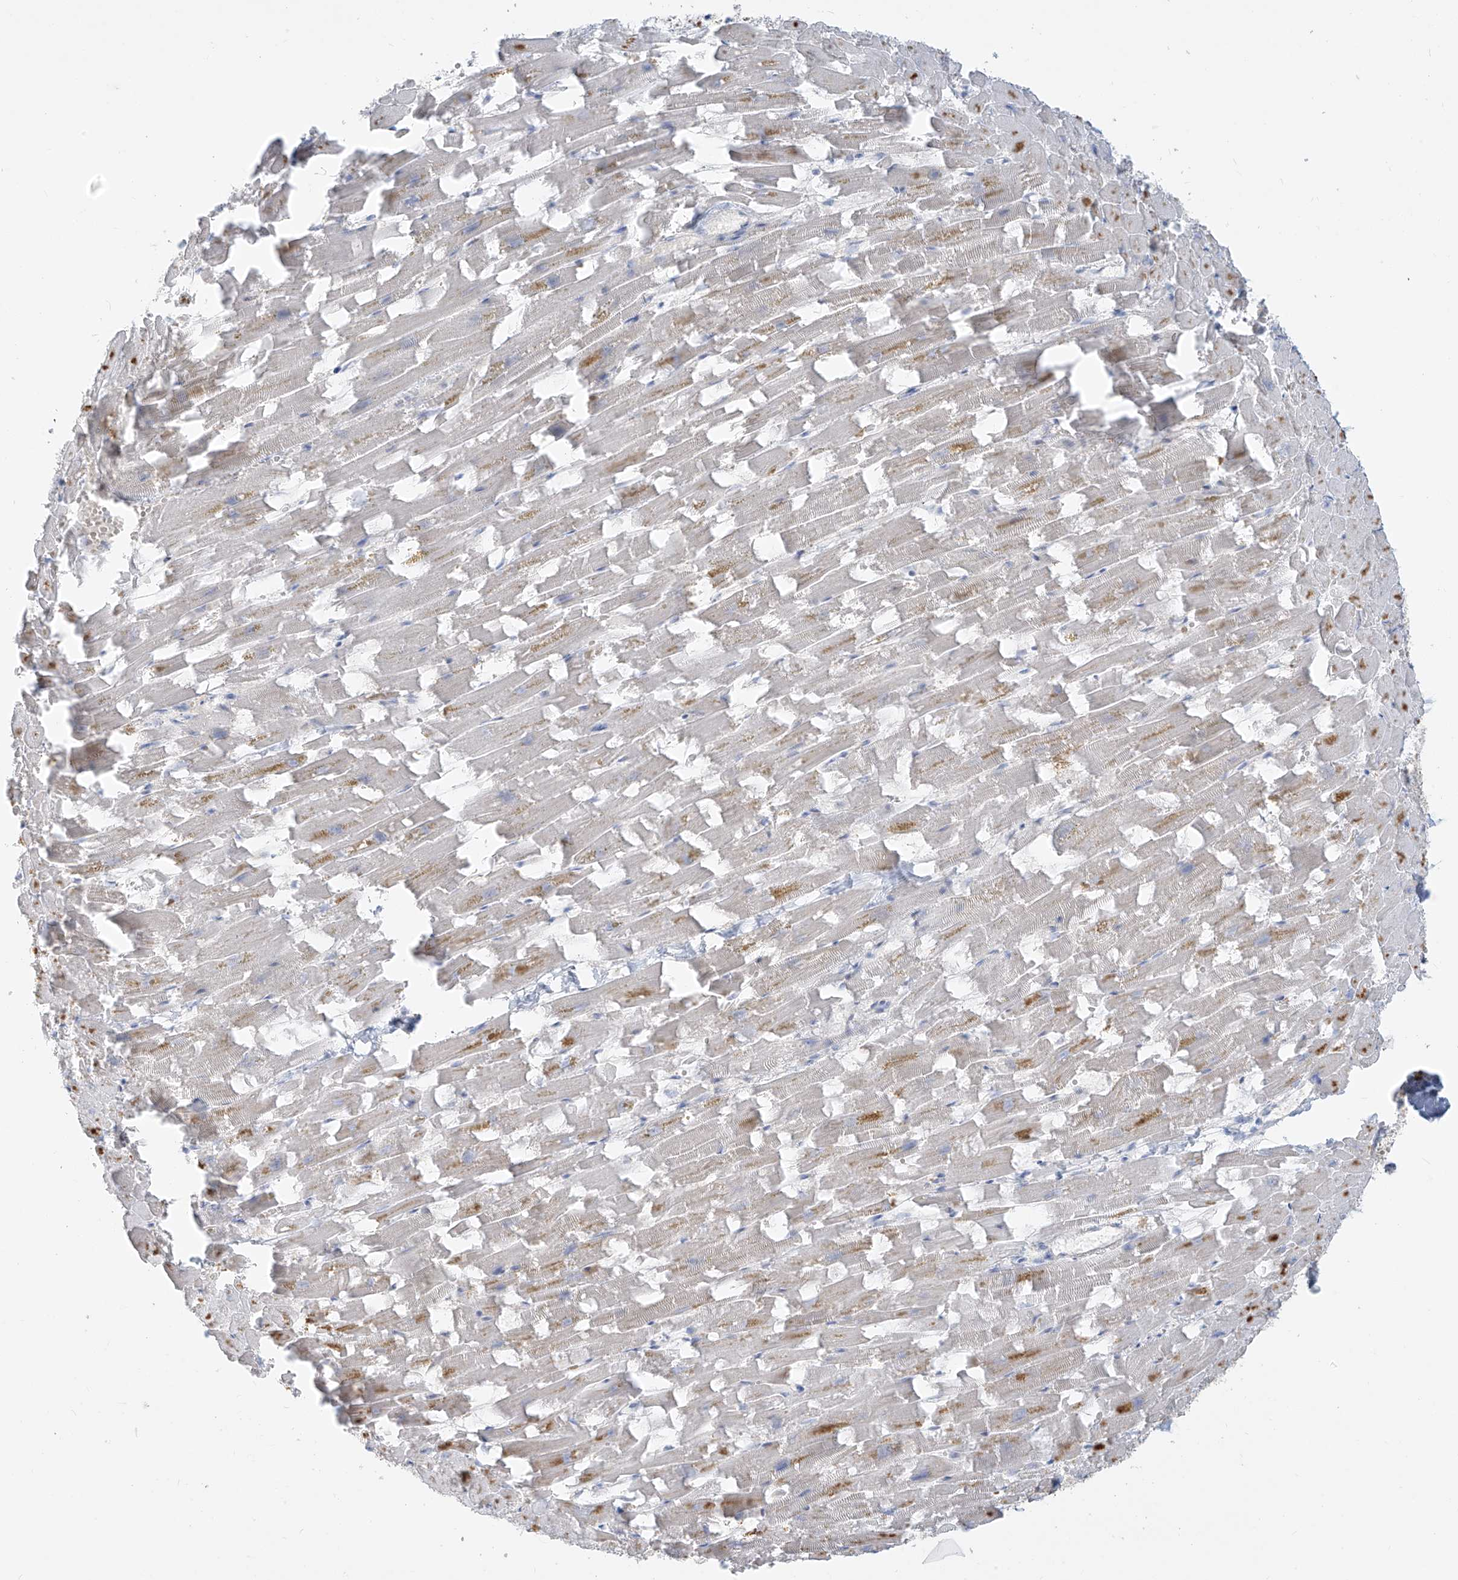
{"staining": {"intensity": "weak", "quantity": "<25%", "location": "cytoplasmic/membranous"}, "tissue": "heart muscle", "cell_type": "Cardiomyocytes", "image_type": "normal", "snomed": [{"axis": "morphology", "description": "Normal tissue, NOS"}, {"axis": "topography", "description": "Heart"}], "caption": "A micrograph of human heart muscle is negative for staining in cardiomyocytes. (DAB (3,3'-diaminobenzidine) immunohistochemistry (IHC) visualized using brightfield microscopy, high magnification).", "gene": "DGKQ", "patient": {"sex": "female", "age": 64}}